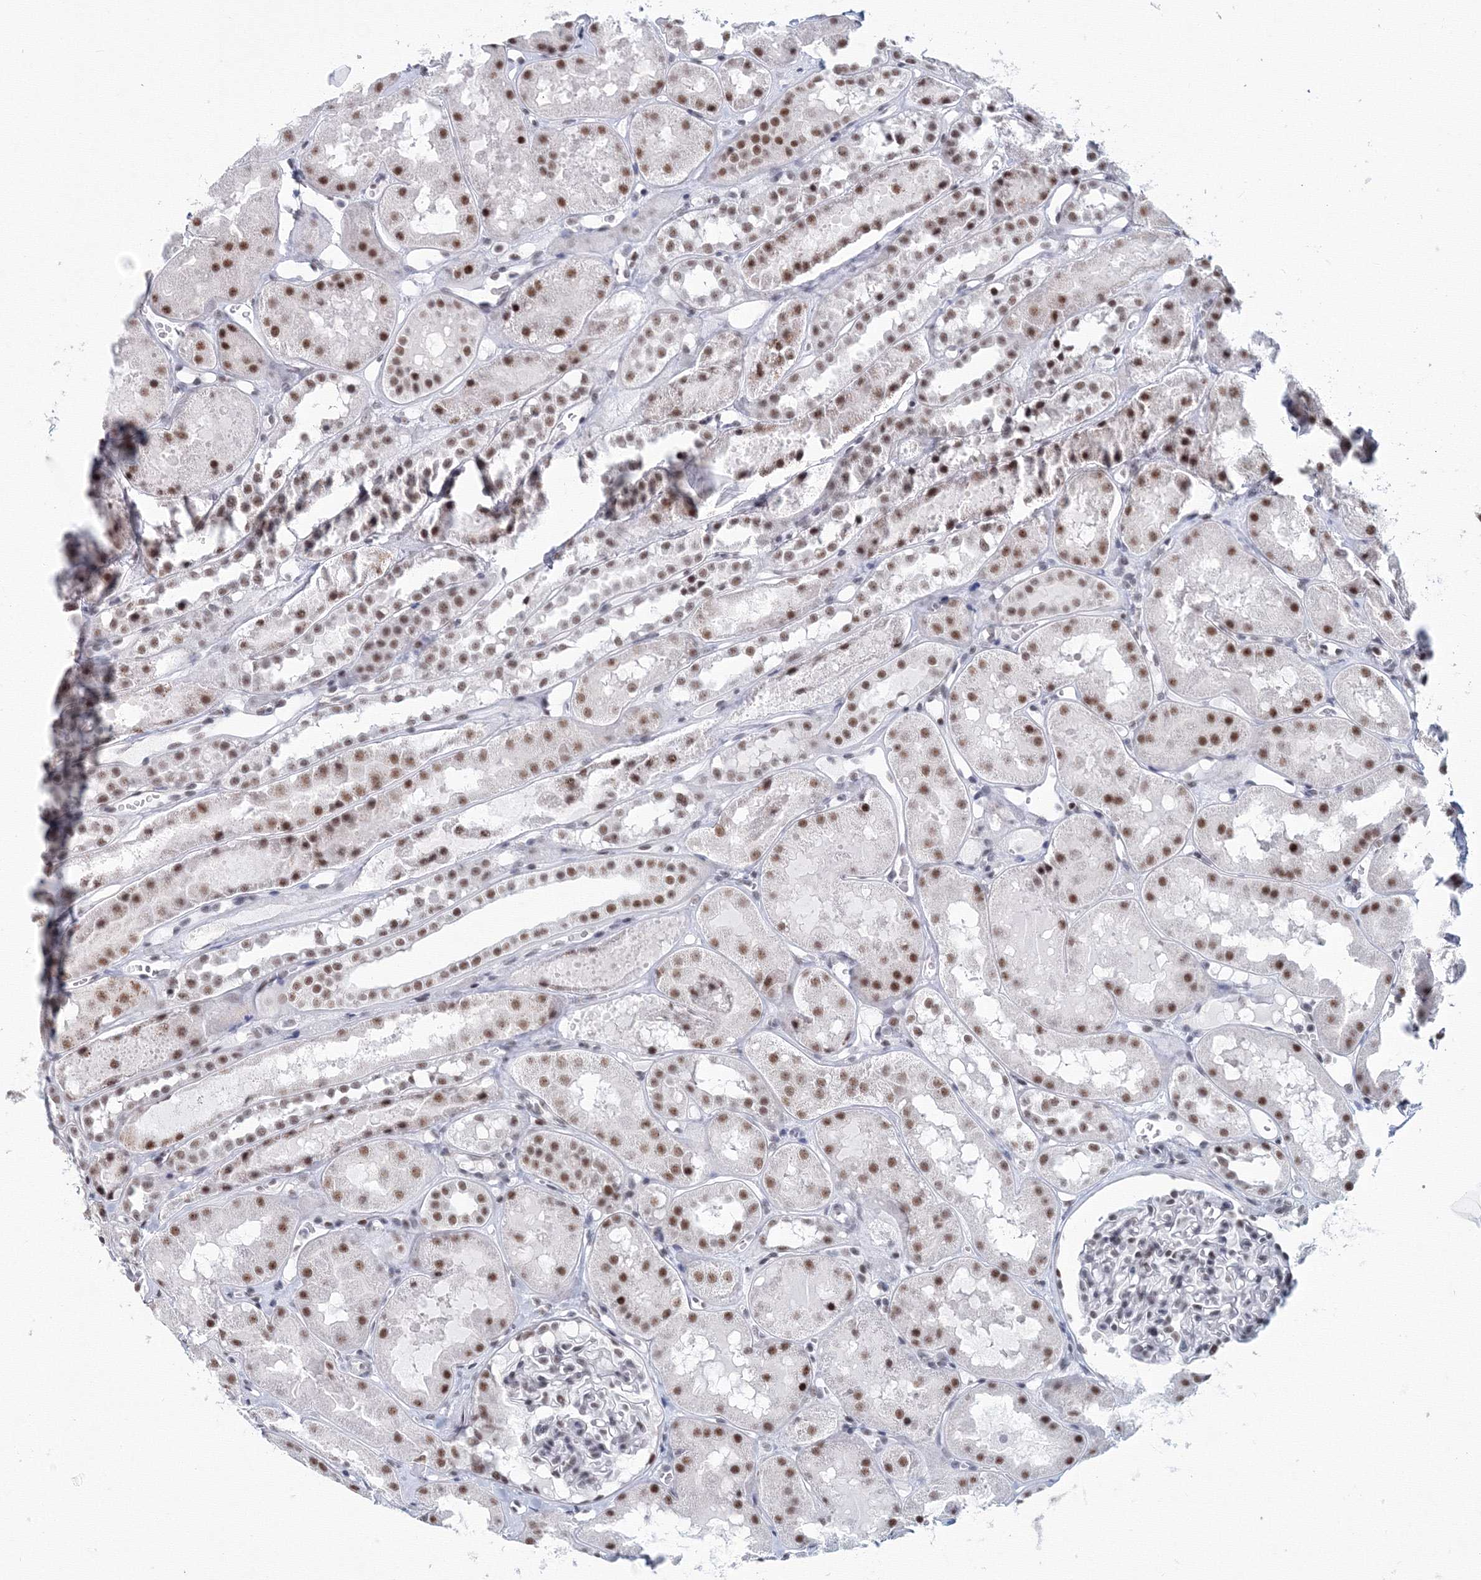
{"staining": {"intensity": "moderate", "quantity": "<25%", "location": "nuclear"}, "tissue": "kidney", "cell_type": "Cells in glomeruli", "image_type": "normal", "snomed": [{"axis": "morphology", "description": "Normal tissue, NOS"}, {"axis": "topography", "description": "Kidney"}], "caption": "Kidney stained with DAB immunohistochemistry demonstrates low levels of moderate nuclear staining in approximately <25% of cells in glomeruli. (DAB IHC, brown staining for protein, blue staining for nuclei).", "gene": "SF3B6", "patient": {"sex": "male", "age": 16}}